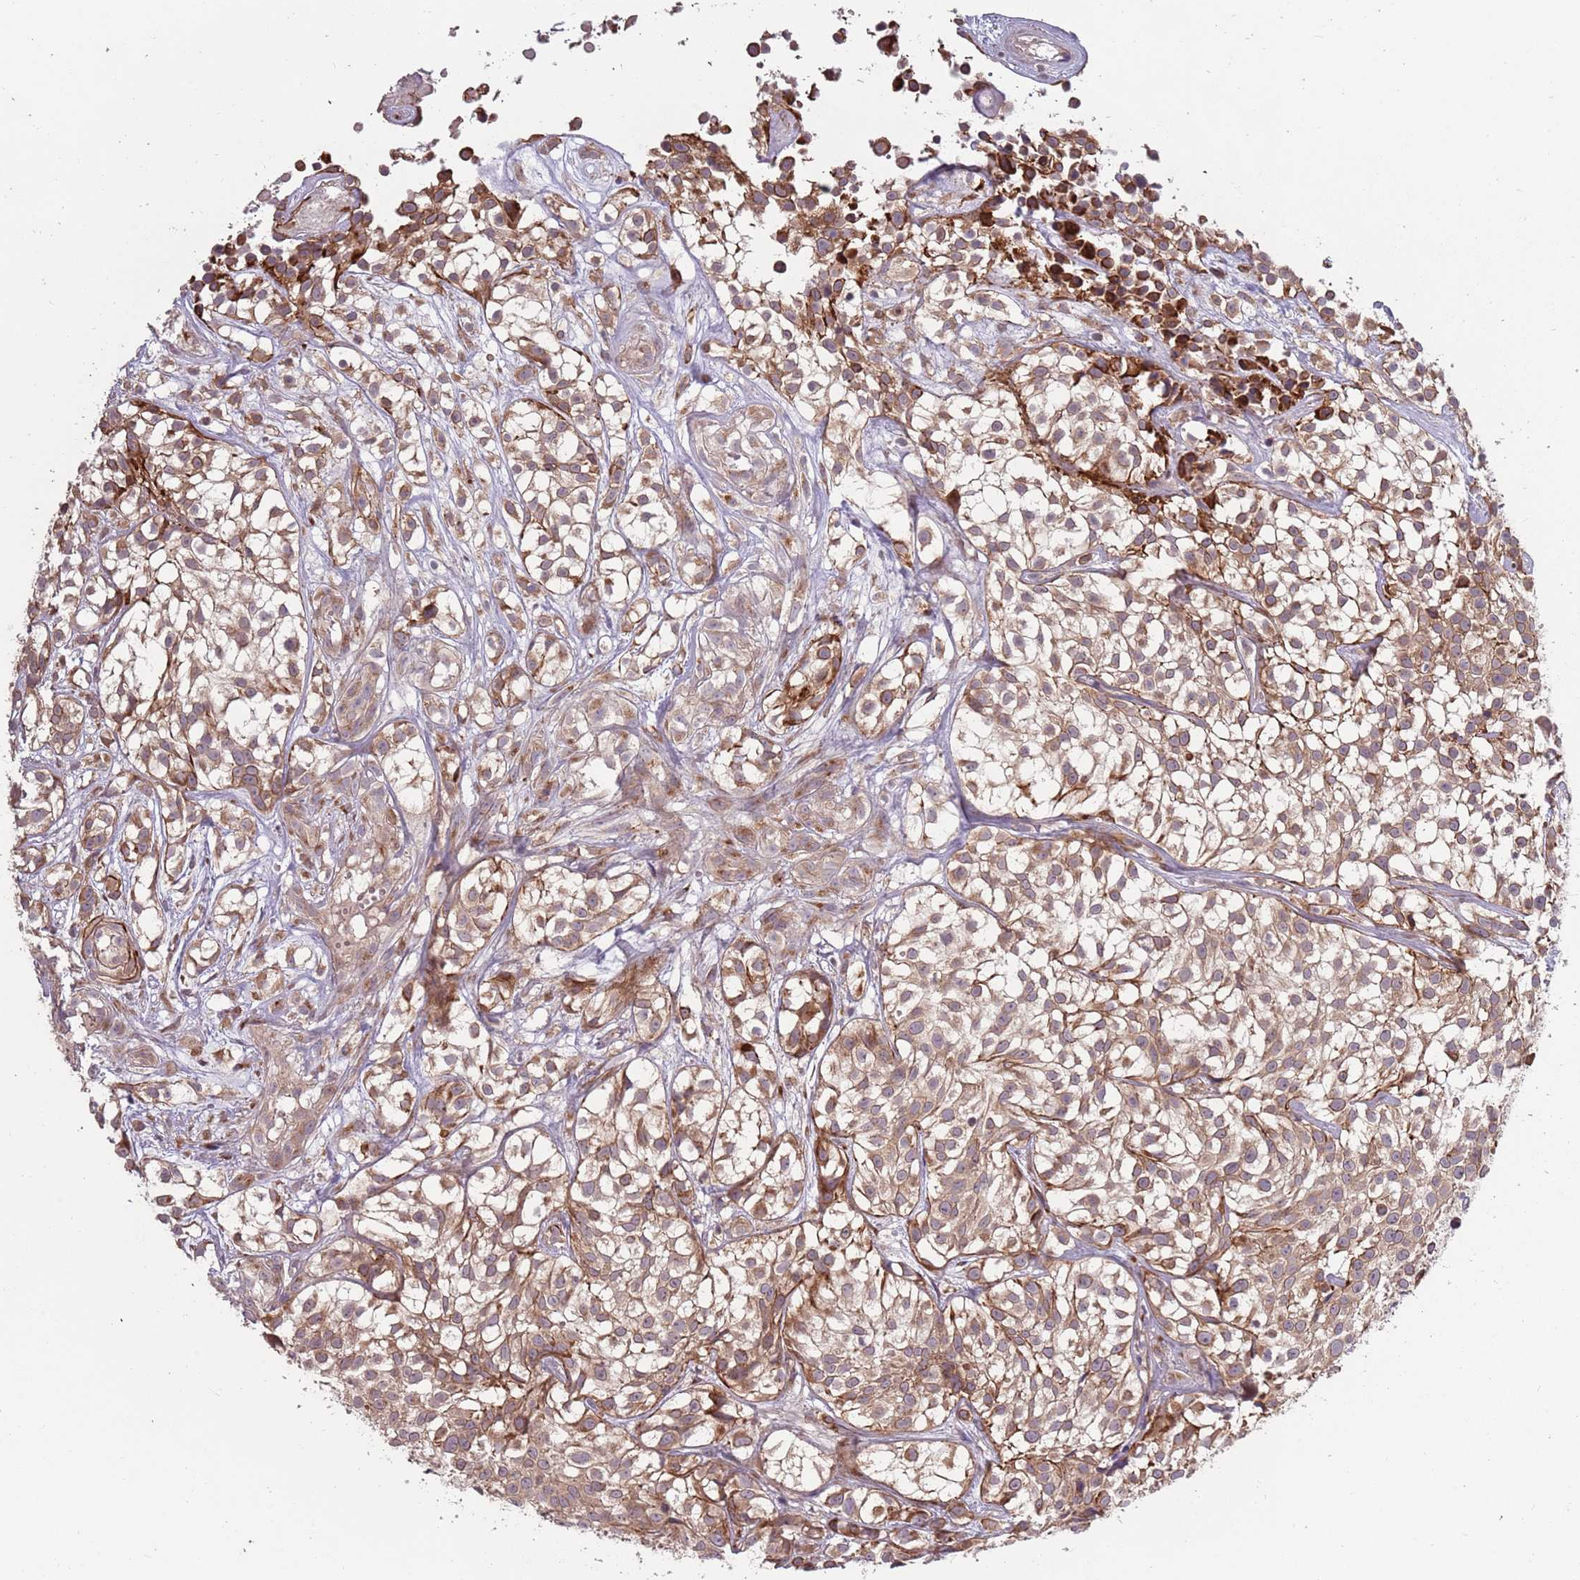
{"staining": {"intensity": "moderate", "quantity": ">75%", "location": "cytoplasmic/membranous"}, "tissue": "urothelial cancer", "cell_type": "Tumor cells", "image_type": "cancer", "snomed": [{"axis": "morphology", "description": "Urothelial carcinoma, High grade"}, {"axis": "topography", "description": "Urinary bladder"}], "caption": "Immunohistochemical staining of high-grade urothelial carcinoma shows medium levels of moderate cytoplasmic/membranous protein expression in approximately >75% of tumor cells.", "gene": "PLD6", "patient": {"sex": "male", "age": 56}}